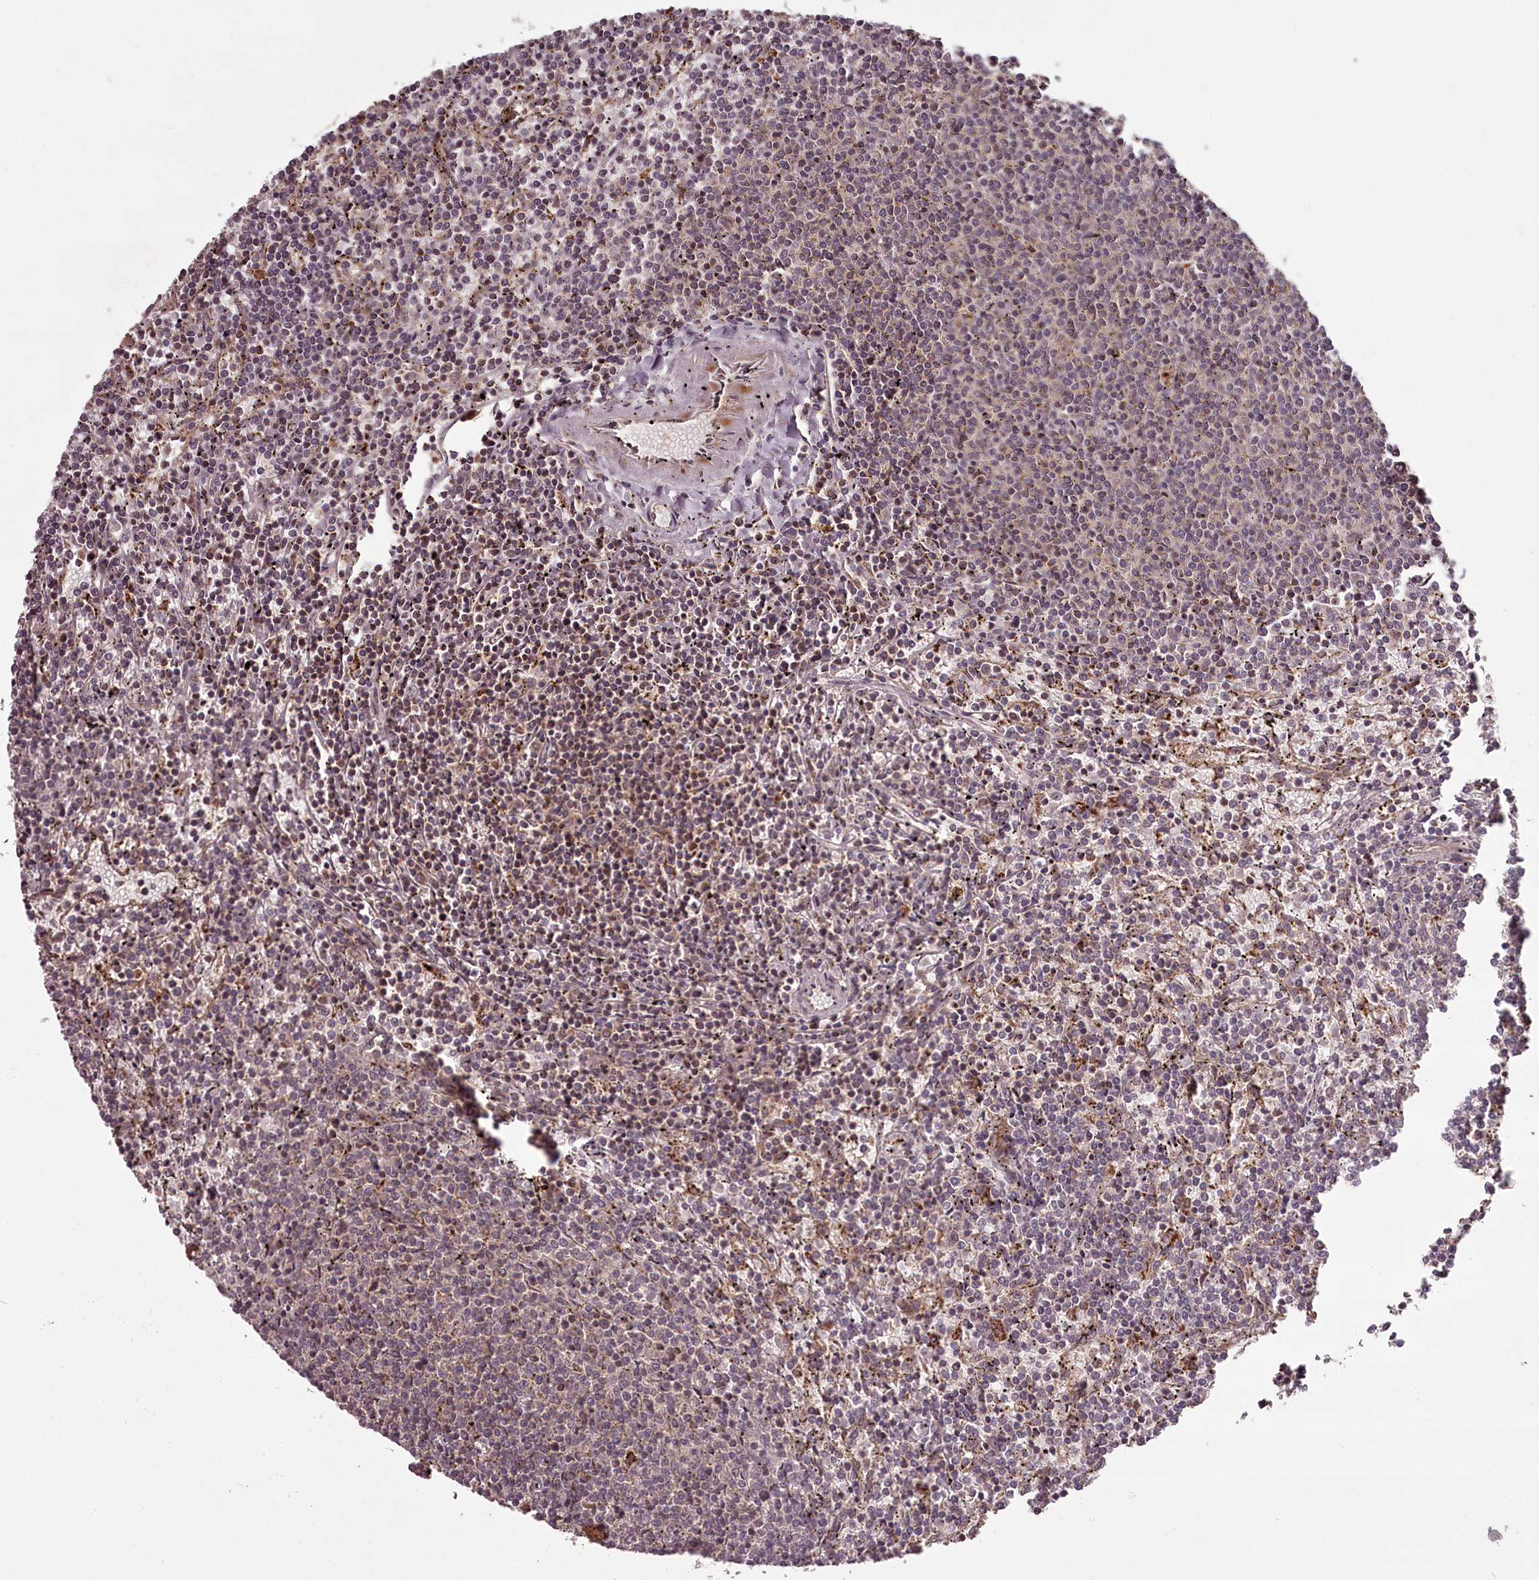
{"staining": {"intensity": "weak", "quantity": "25%-75%", "location": "cytoplasmic/membranous"}, "tissue": "lymphoma", "cell_type": "Tumor cells", "image_type": "cancer", "snomed": [{"axis": "morphology", "description": "Malignant lymphoma, non-Hodgkin's type, Low grade"}, {"axis": "topography", "description": "Spleen"}], "caption": "DAB immunohistochemical staining of human malignant lymphoma, non-Hodgkin's type (low-grade) demonstrates weak cytoplasmic/membranous protein staining in approximately 25%-75% of tumor cells.", "gene": "PCBP2", "patient": {"sex": "female", "age": 50}}